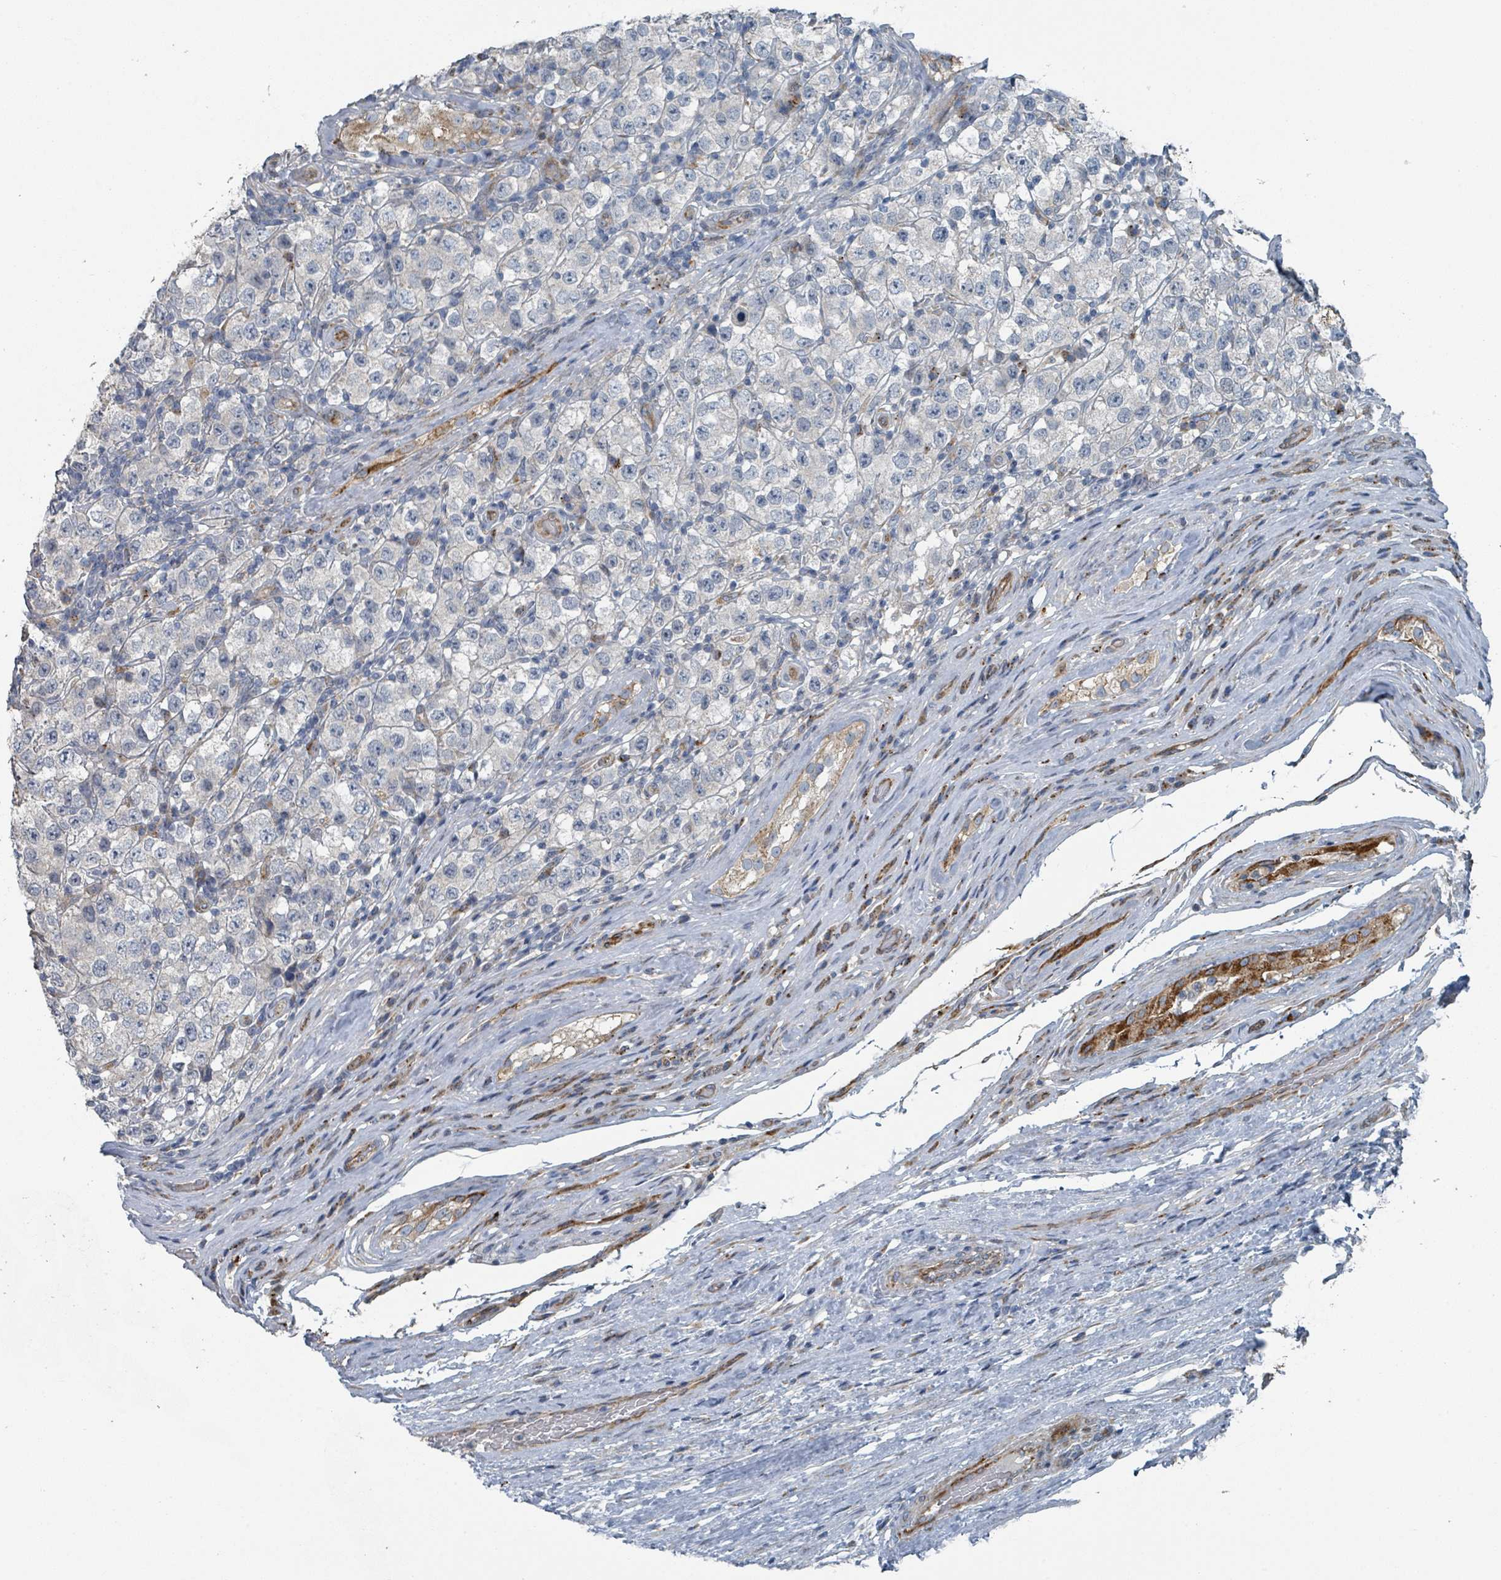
{"staining": {"intensity": "negative", "quantity": "none", "location": "none"}, "tissue": "testis cancer", "cell_type": "Tumor cells", "image_type": "cancer", "snomed": [{"axis": "morphology", "description": "Seminoma, NOS"}, {"axis": "morphology", "description": "Carcinoma, Embryonal, NOS"}, {"axis": "topography", "description": "Testis"}], "caption": "Testis cancer stained for a protein using IHC reveals no positivity tumor cells.", "gene": "DIPK2A", "patient": {"sex": "male", "age": 41}}